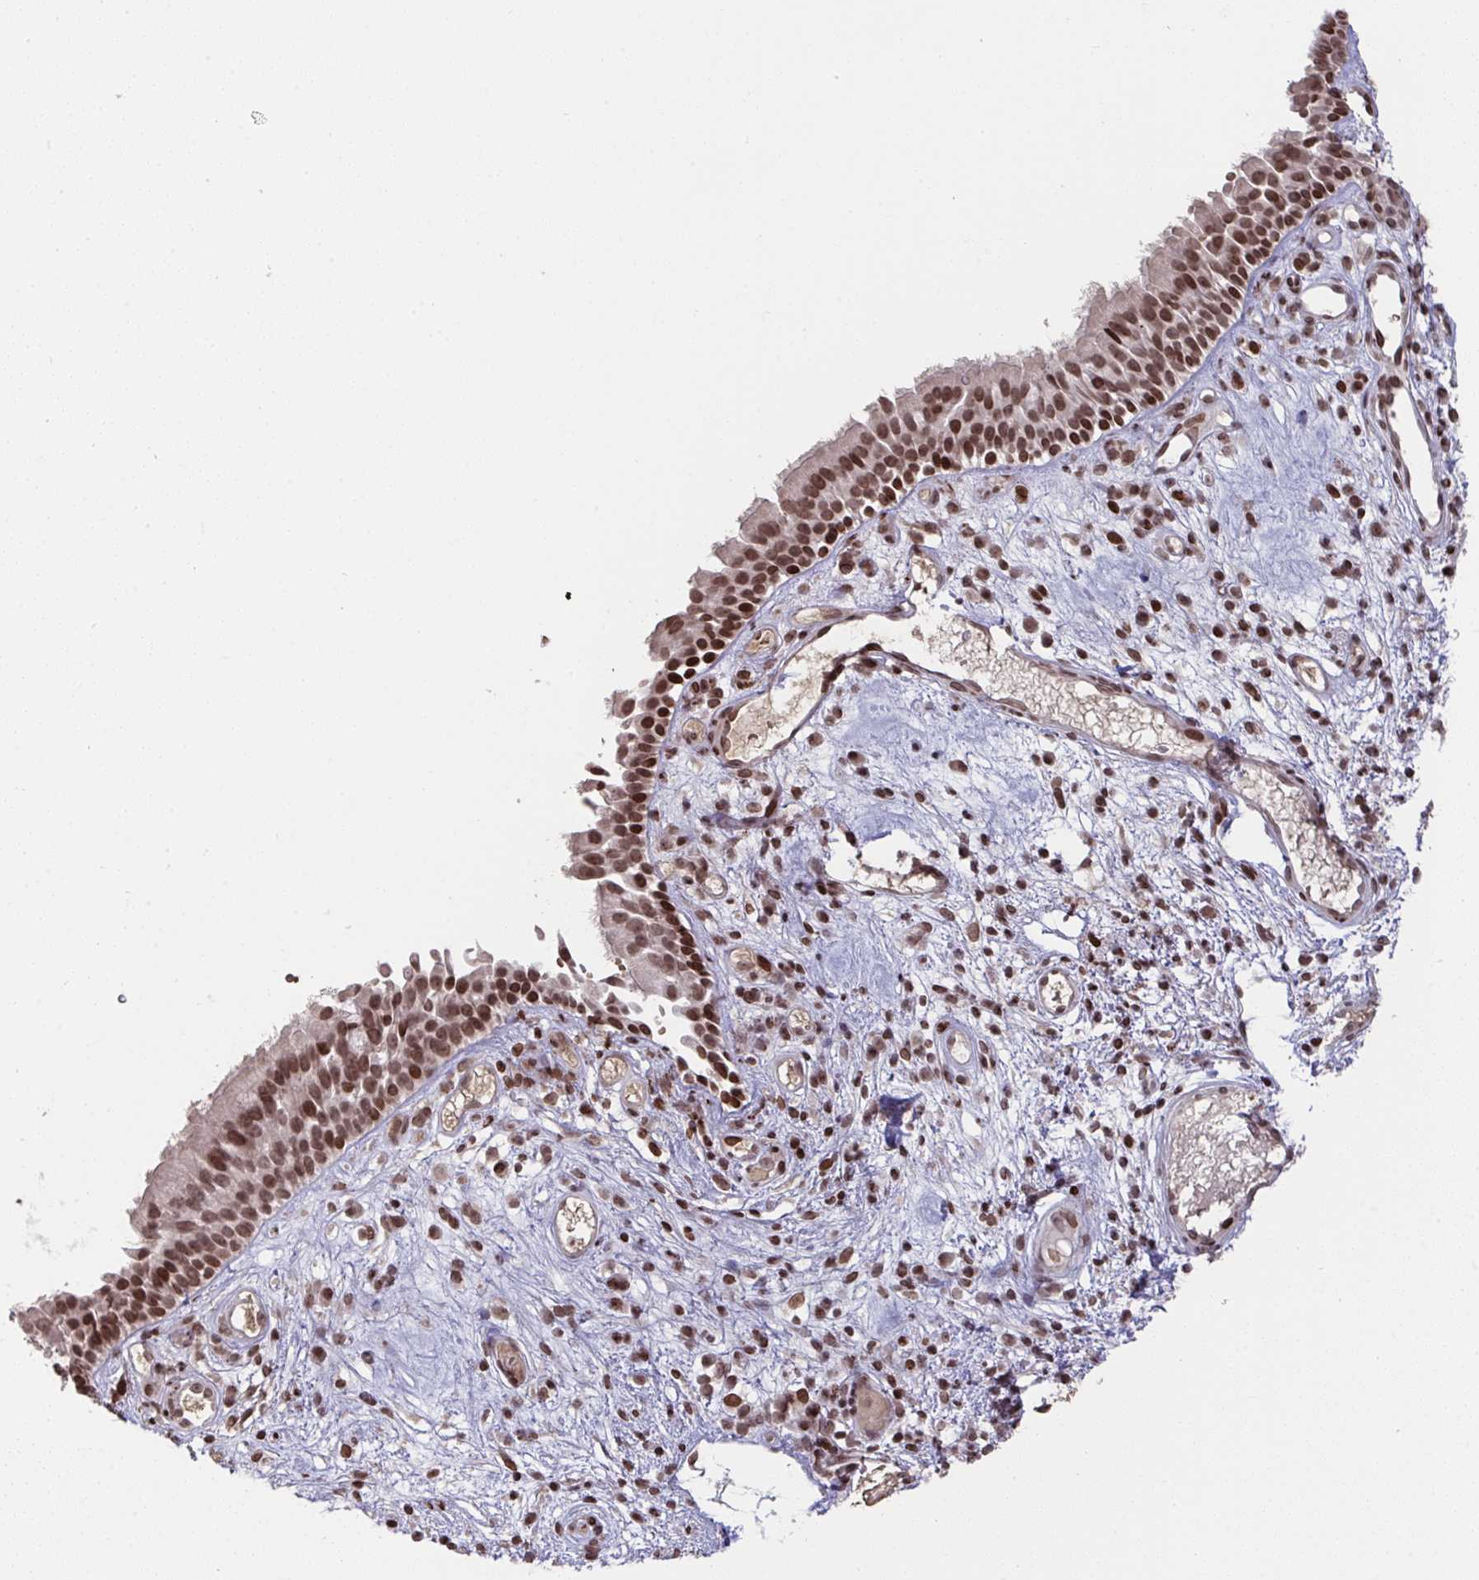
{"staining": {"intensity": "moderate", "quantity": ">75%", "location": "nuclear"}, "tissue": "nasopharynx", "cell_type": "Respiratory epithelial cells", "image_type": "normal", "snomed": [{"axis": "morphology", "description": "Normal tissue, NOS"}, {"axis": "morphology", "description": "Inflammation, NOS"}, {"axis": "topography", "description": "Nasopharynx"}], "caption": "Benign nasopharynx demonstrates moderate nuclear staining in about >75% of respiratory epithelial cells.", "gene": "NIP7", "patient": {"sex": "male", "age": 54}}